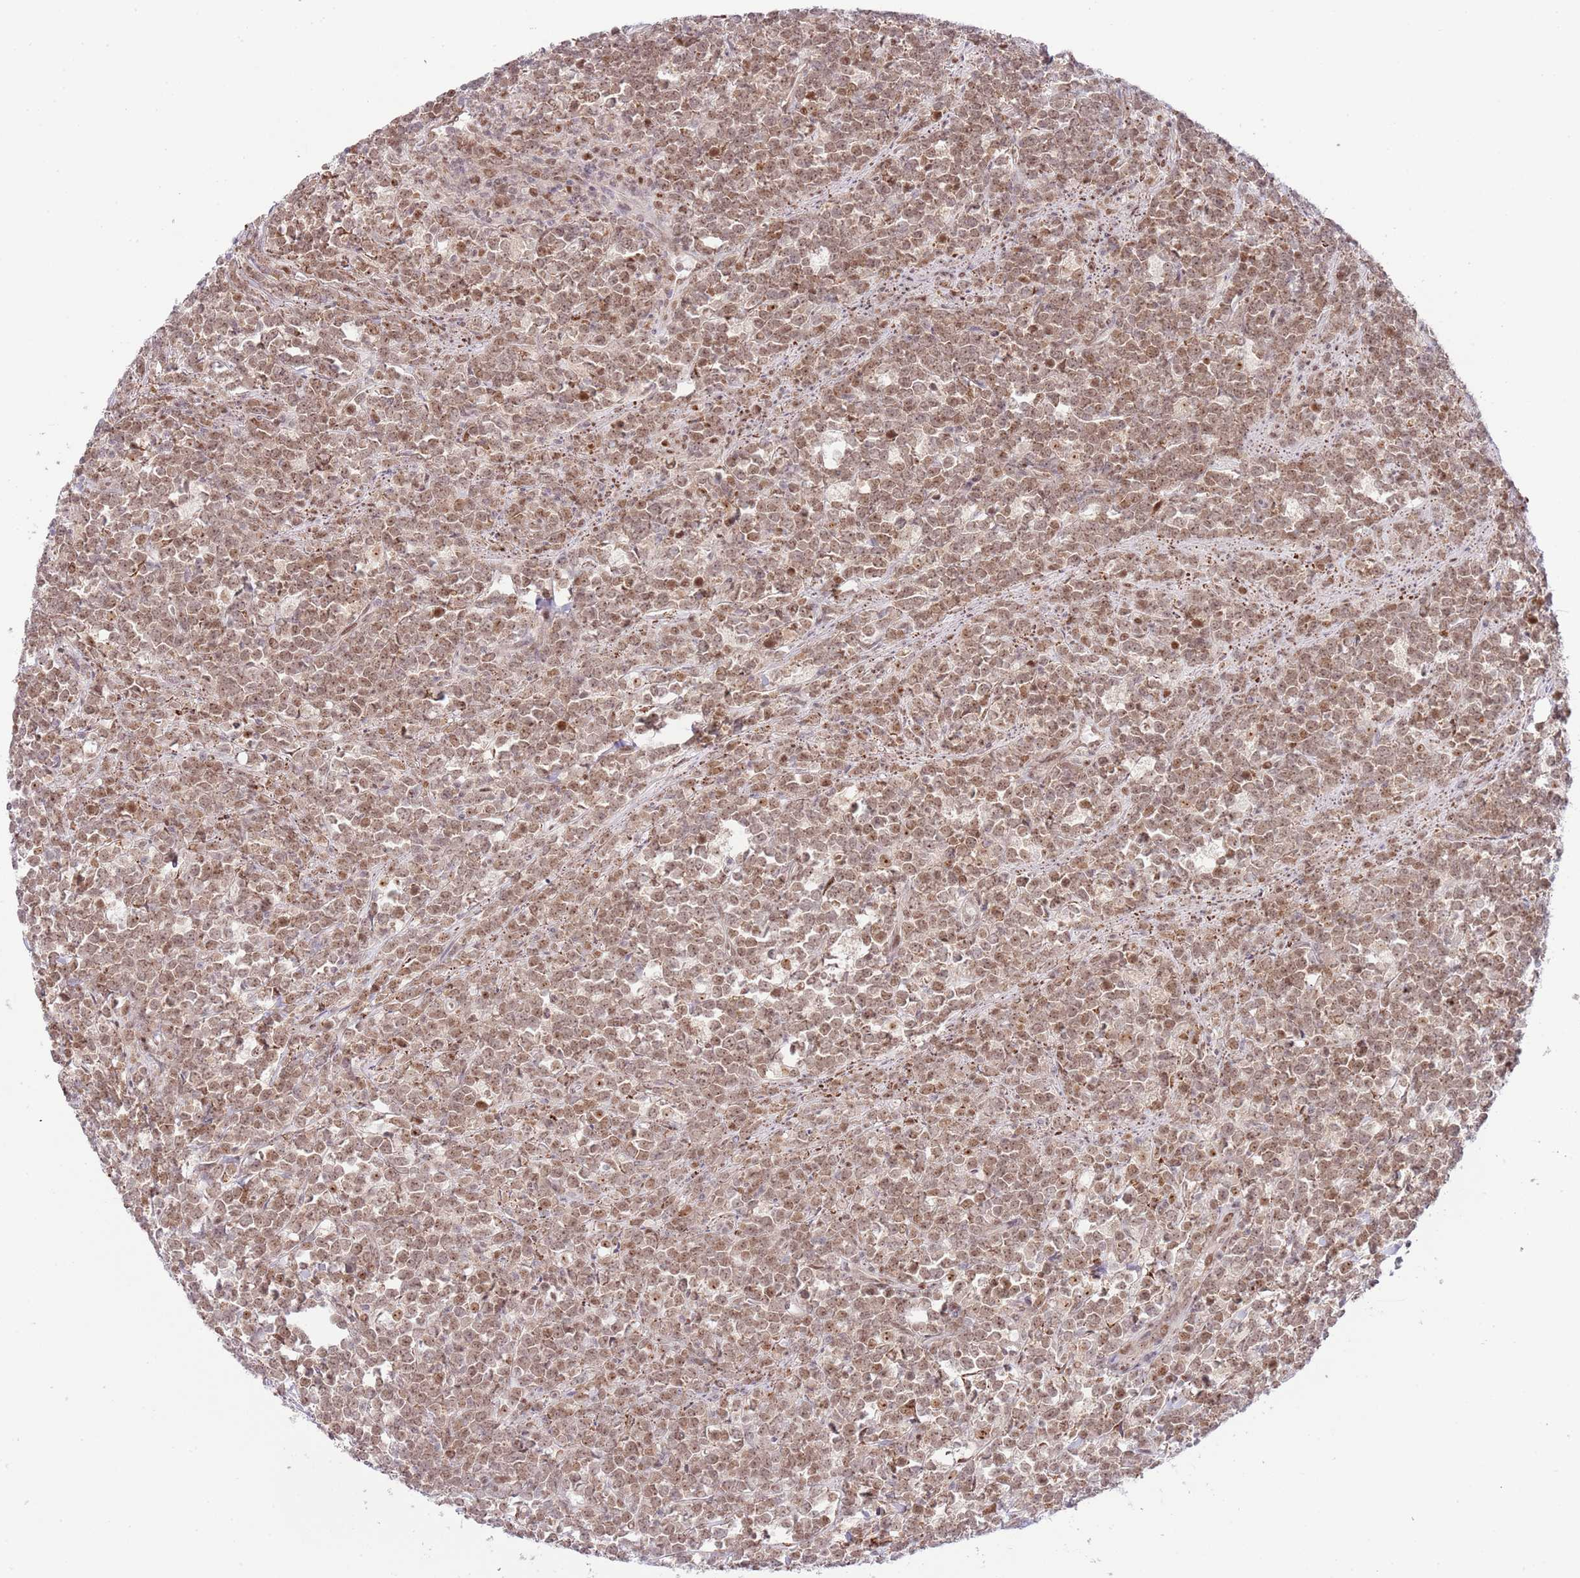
{"staining": {"intensity": "moderate", "quantity": ">75%", "location": "cytoplasmic/membranous,nuclear"}, "tissue": "lymphoma", "cell_type": "Tumor cells", "image_type": "cancer", "snomed": [{"axis": "morphology", "description": "Malignant lymphoma, non-Hodgkin's type, High grade"}, {"axis": "topography", "description": "Small intestine"}, {"axis": "topography", "description": "Colon"}], "caption": "Lymphoma stained for a protein displays moderate cytoplasmic/membranous and nuclear positivity in tumor cells.", "gene": "CHD1", "patient": {"sex": "male", "age": 8}}